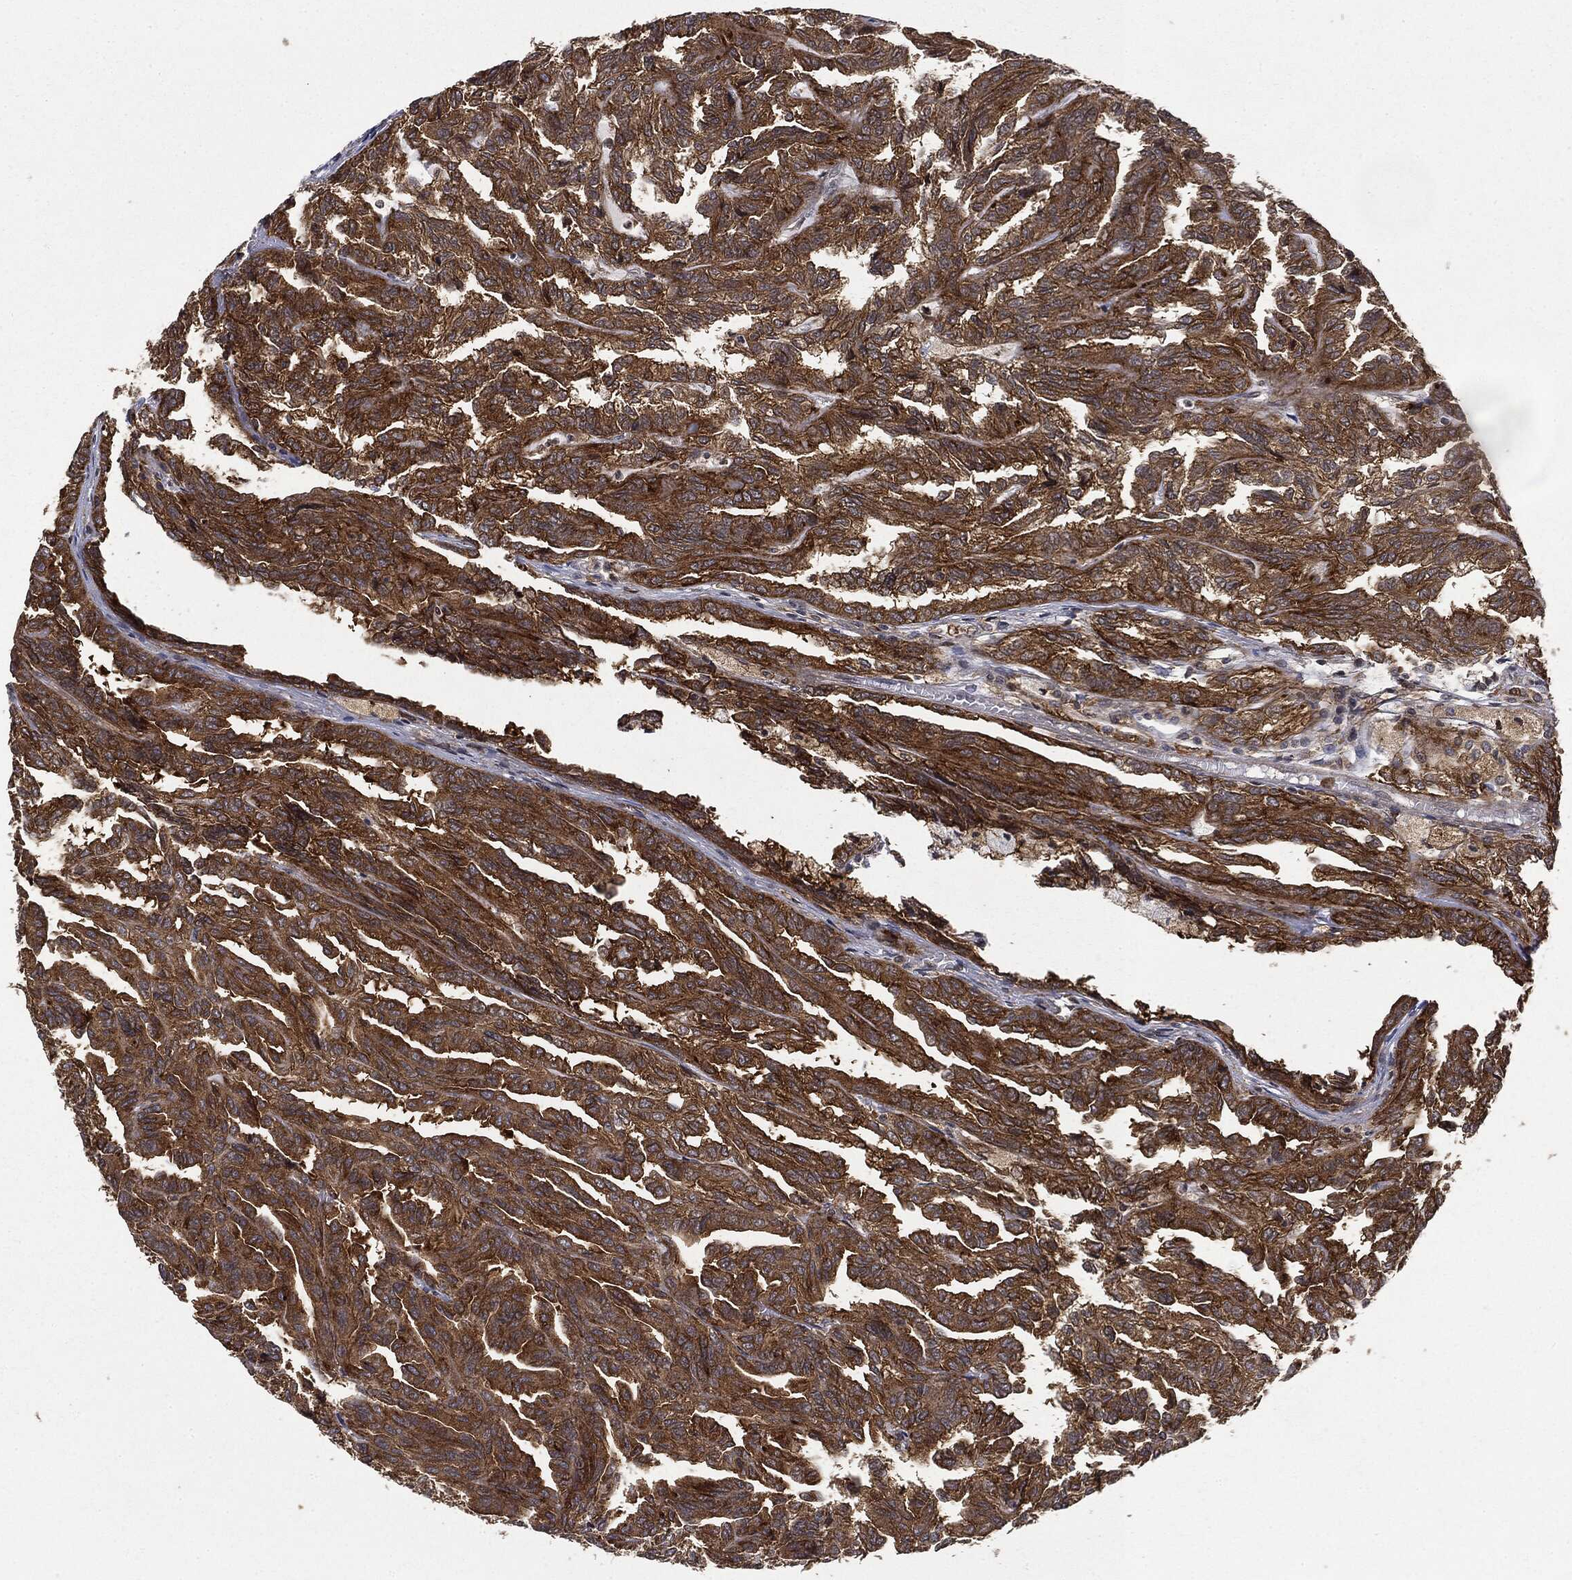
{"staining": {"intensity": "strong", "quantity": ">75%", "location": "cytoplasmic/membranous"}, "tissue": "renal cancer", "cell_type": "Tumor cells", "image_type": "cancer", "snomed": [{"axis": "morphology", "description": "Adenocarcinoma, NOS"}, {"axis": "topography", "description": "Kidney"}], "caption": "A brown stain labels strong cytoplasmic/membranous positivity of a protein in renal cancer (adenocarcinoma) tumor cells.", "gene": "SNX5", "patient": {"sex": "male", "age": 79}}